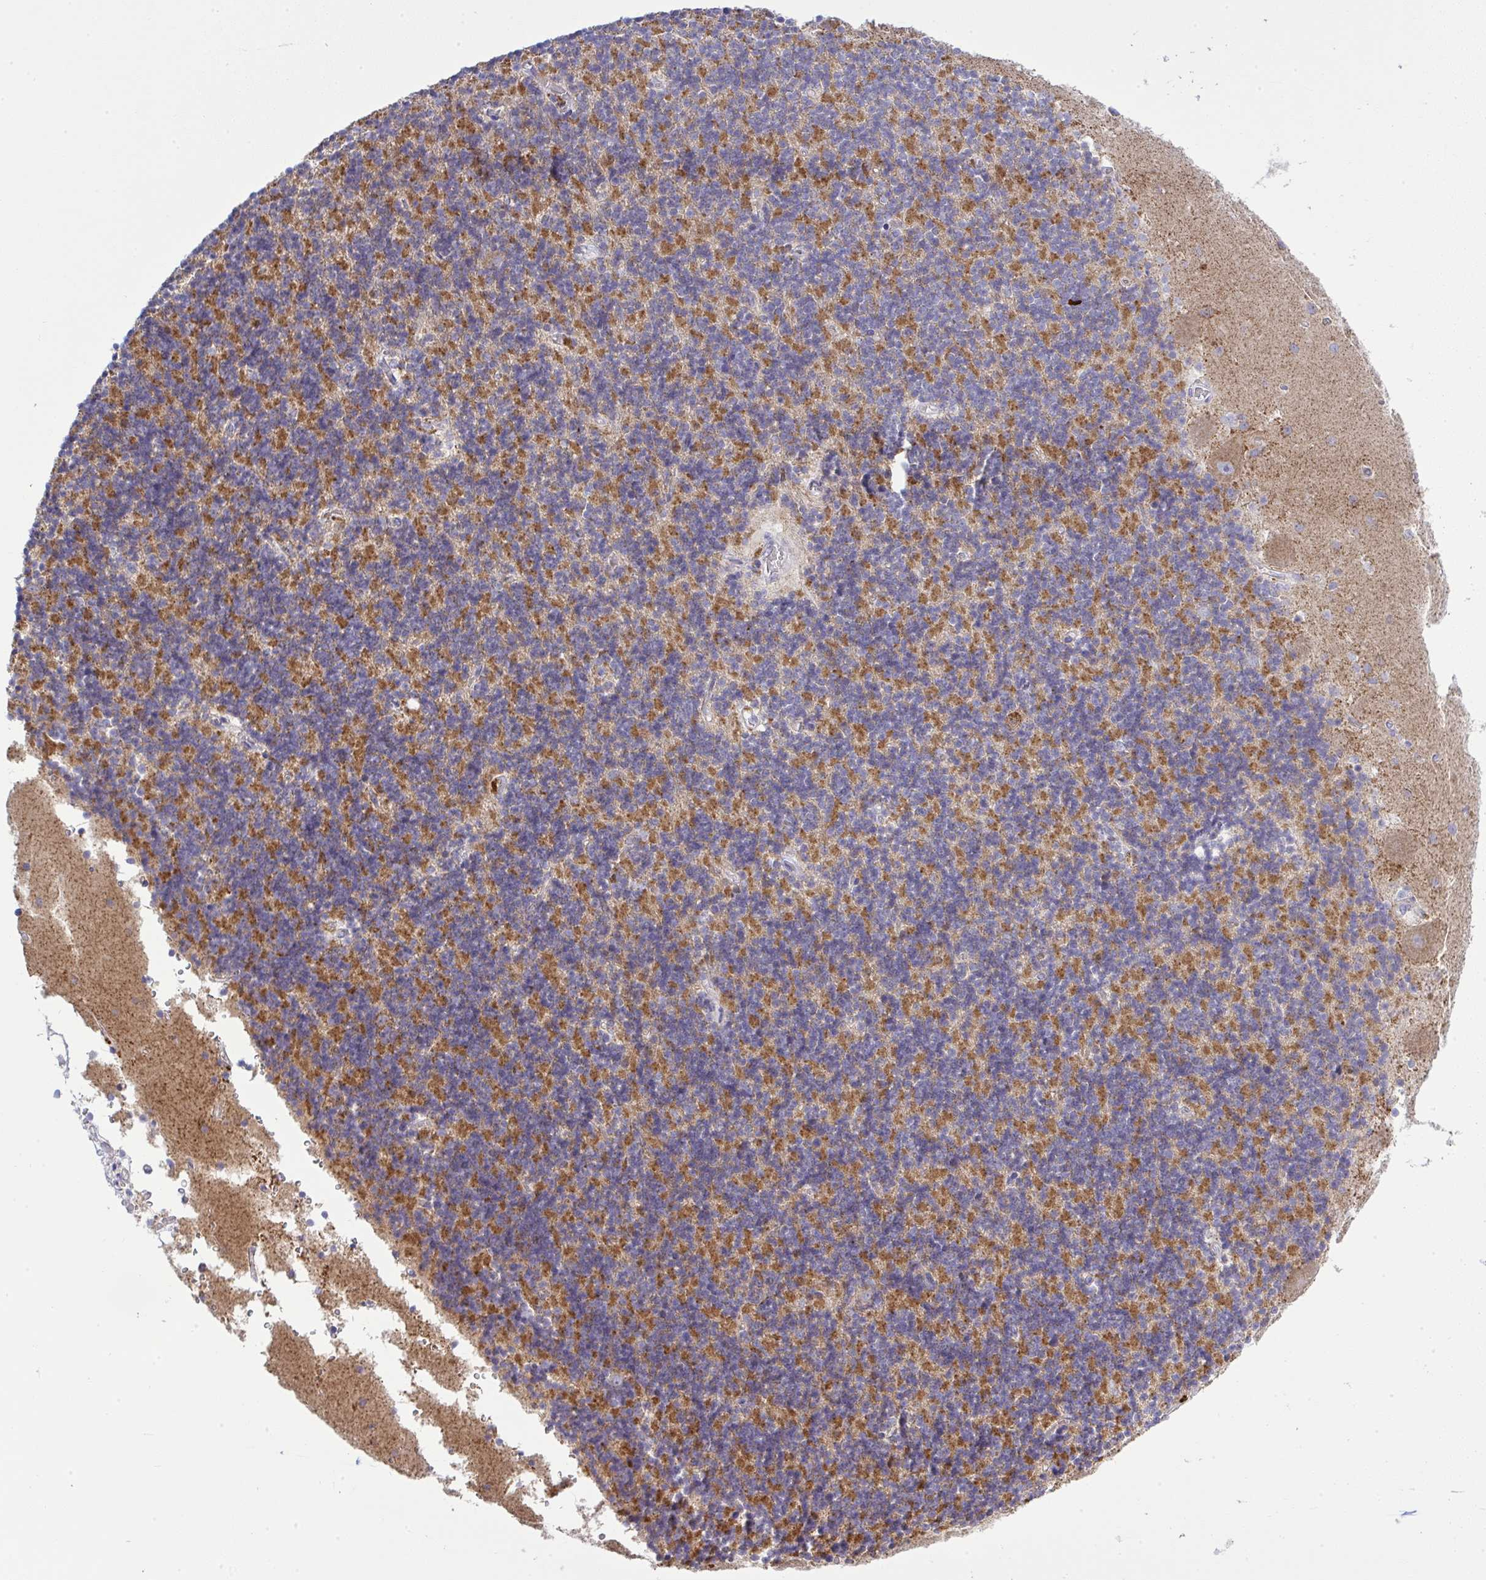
{"staining": {"intensity": "strong", "quantity": "25%-75%", "location": "cytoplasmic/membranous"}, "tissue": "cerebellum", "cell_type": "Cells in granular layer", "image_type": "normal", "snomed": [{"axis": "morphology", "description": "Normal tissue, NOS"}, {"axis": "topography", "description": "Cerebellum"}], "caption": "DAB immunohistochemical staining of unremarkable human cerebellum reveals strong cytoplasmic/membranous protein positivity in about 25%-75% of cells in granular layer.", "gene": "NDUFA7", "patient": {"sex": "male", "age": 54}}